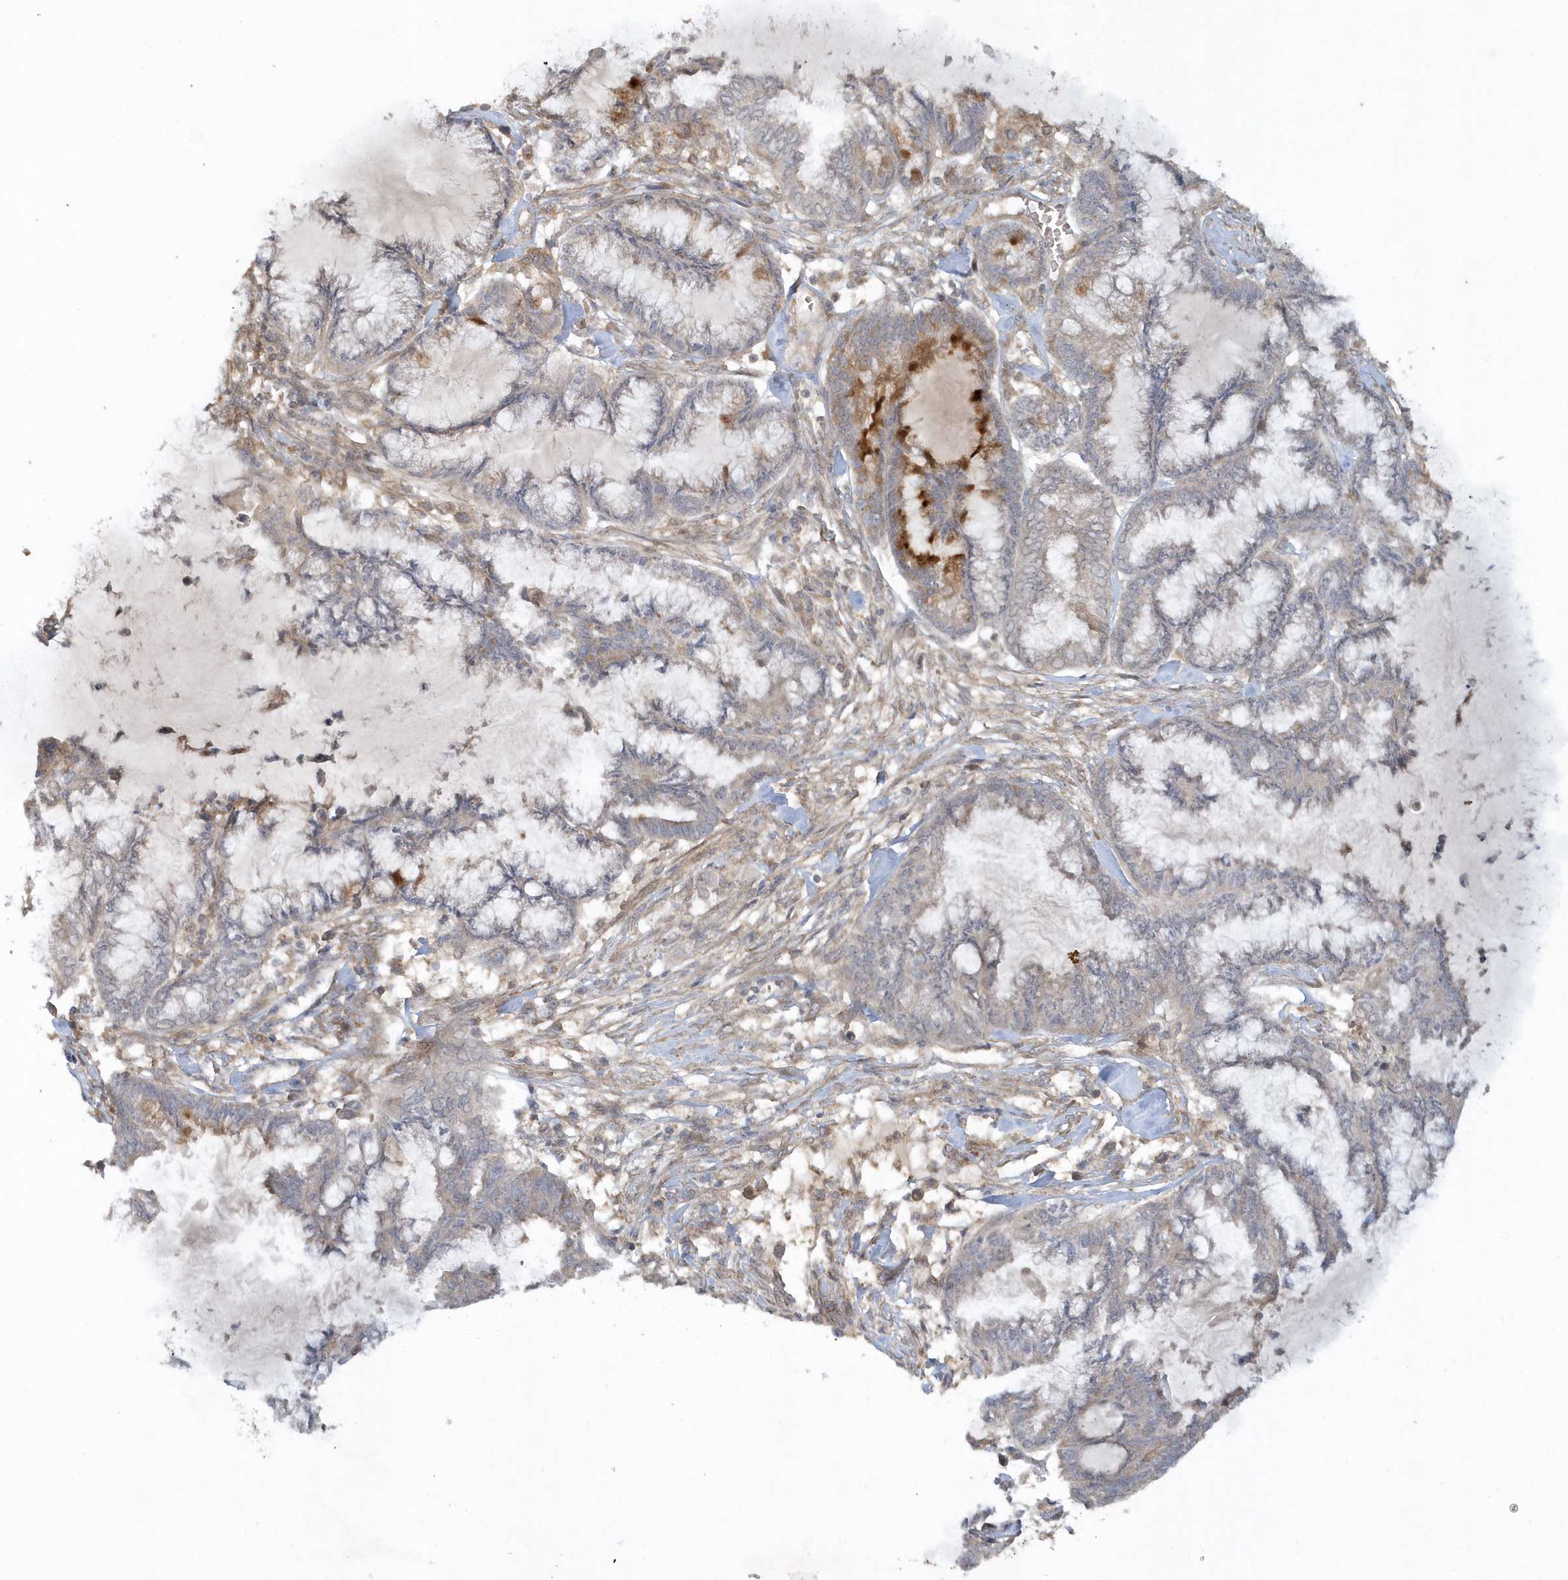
{"staining": {"intensity": "moderate", "quantity": "<25%", "location": "cytoplasmic/membranous"}, "tissue": "endometrial cancer", "cell_type": "Tumor cells", "image_type": "cancer", "snomed": [{"axis": "morphology", "description": "Adenocarcinoma, NOS"}, {"axis": "topography", "description": "Endometrium"}], "caption": "The immunohistochemical stain shows moderate cytoplasmic/membranous expression in tumor cells of adenocarcinoma (endometrial) tissue. (DAB IHC, brown staining for protein, blue staining for nuclei).", "gene": "THG1L", "patient": {"sex": "female", "age": 86}}